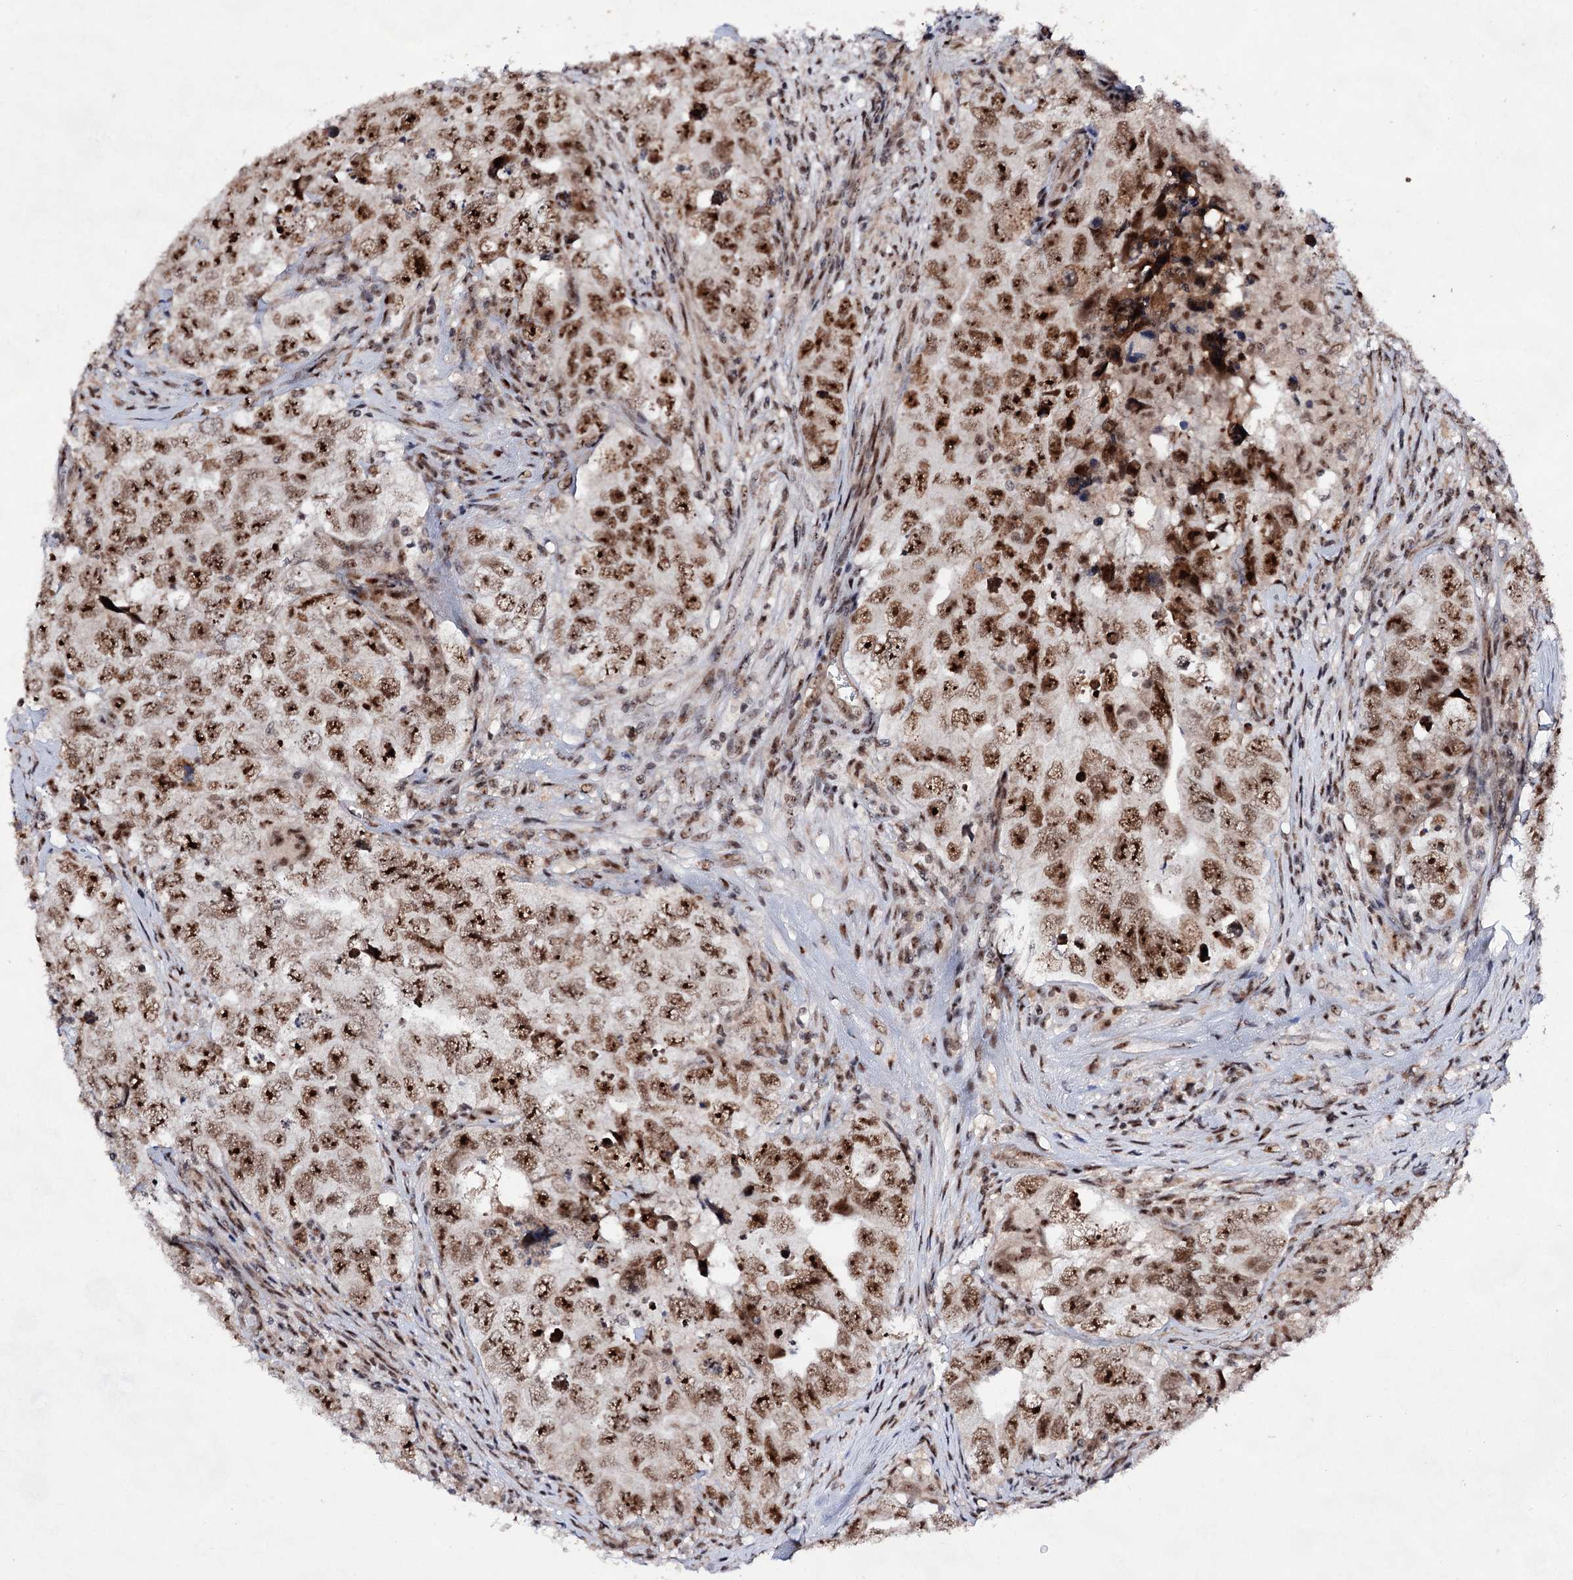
{"staining": {"intensity": "strong", "quantity": ">75%", "location": "nuclear"}, "tissue": "testis cancer", "cell_type": "Tumor cells", "image_type": "cancer", "snomed": [{"axis": "morphology", "description": "Seminoma, NOS"}, {"axis": "morphology", "description": "Carcinoma, Embryonal, NOS"}, {"axis": "topography", "description": "Testis"}], "caption": "This micrograph displays immunohistochemistry (IHC) staining of human testis cancer, with high strong nuclear positivity in approximately >75% of tumor cells.", "gene": "EXOSC10", "patient": {"sex": "male", "age": 43}}